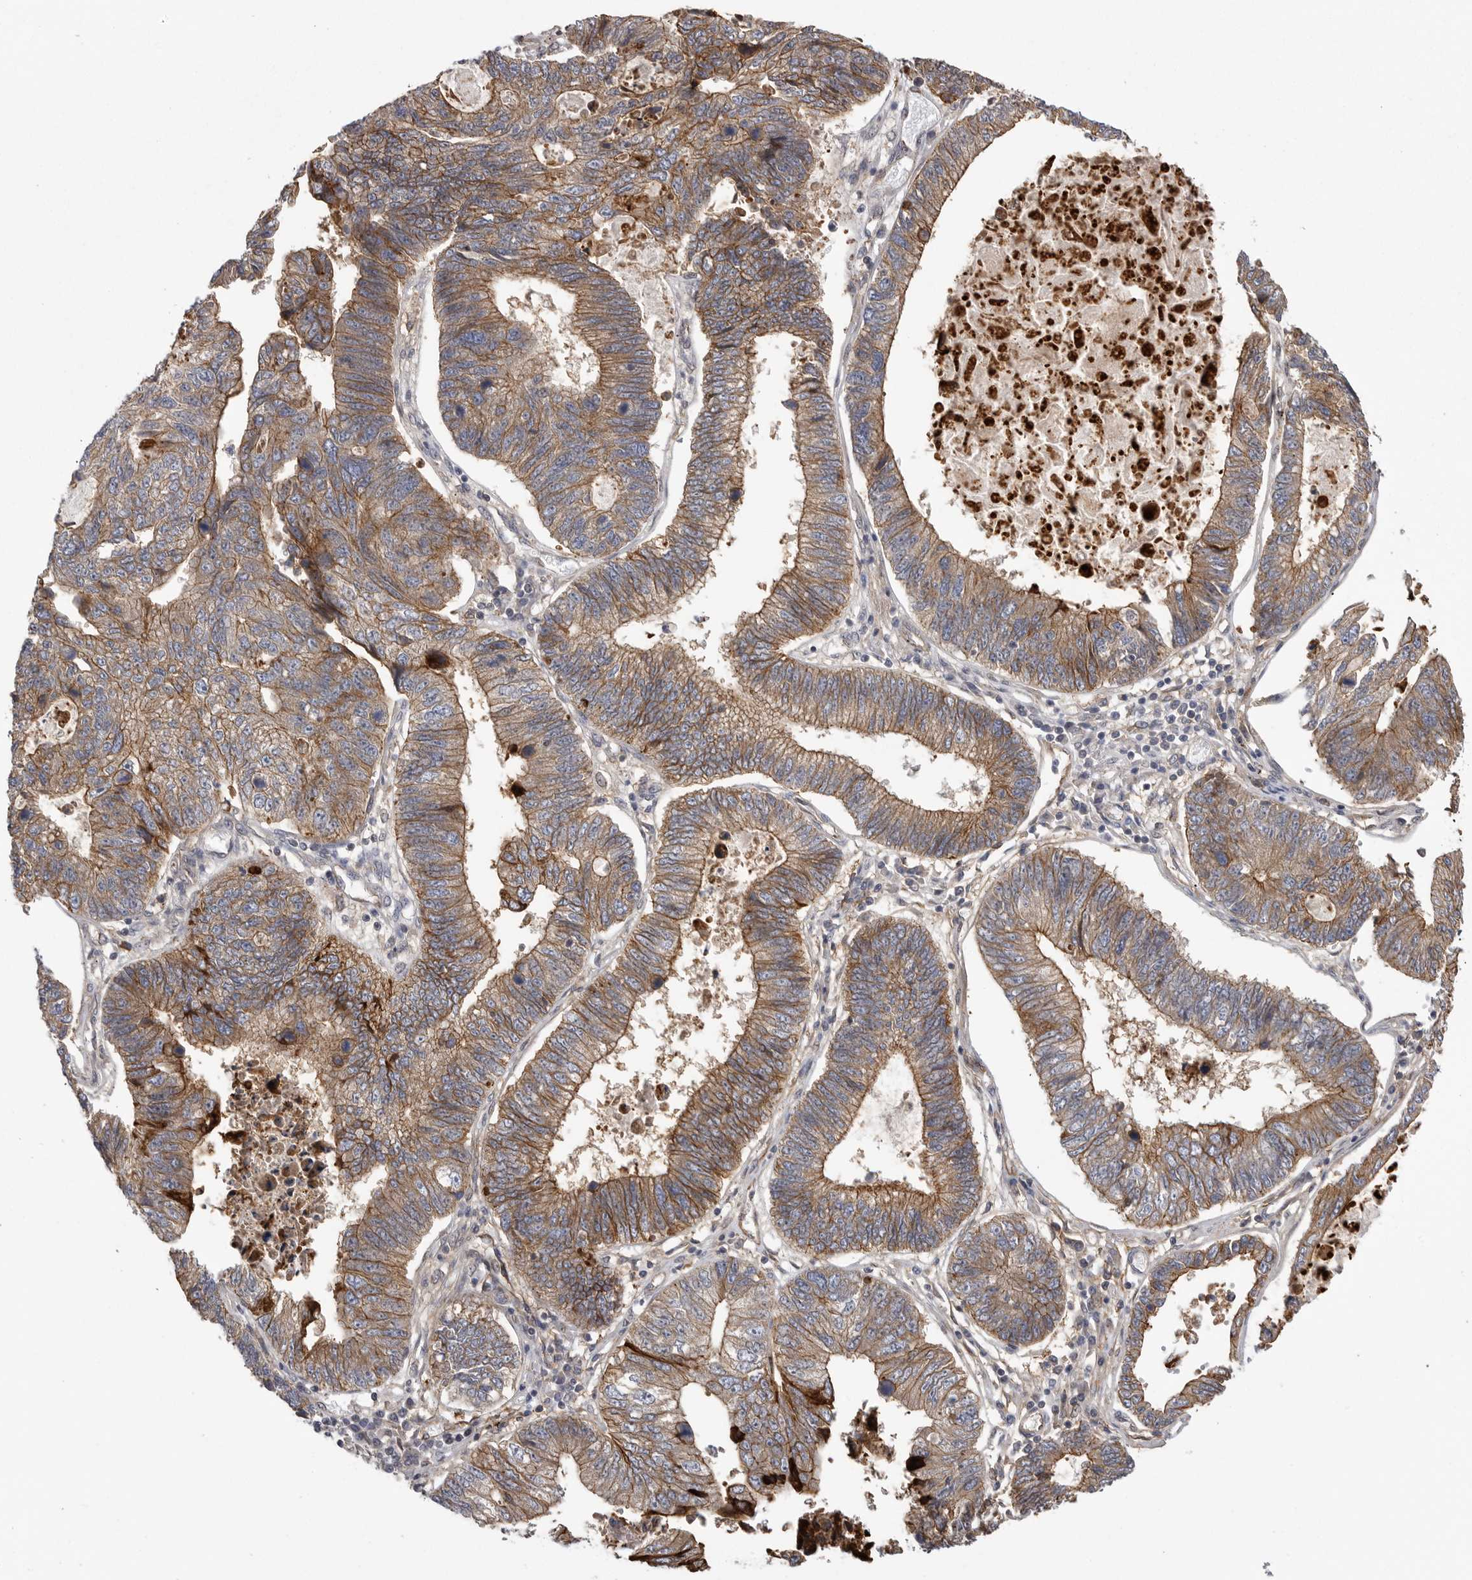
{"staining": {"intensity": "moderate", "quantity": ">75%", "location": "cytoplasmic/membranous"}, "tissue": "stomach cancer", "cell_type": "Tumor cells", "image_type": "cancer", "snomed": [{"axis": "morphology", "description": "Adenocarcinoma, NOS"}, {"axis": "topography", "description": "Stomach"}], "caption": "Stomach cancer (adenocarcinoma) stained with DAB (3,3'-diaminobenzidine) immunohistochemistry (IHC) displays medium levels of moderate cytoplasmic/membranous staining in approximately >75% of tumor cells. The staining was performed using DAB to visualize the protein expression in brown, while the nuclei were stained in blue with hematoxylin (Magnification: 20x).", "gene": "NECTIN1", "patient": {"sex": "male", "age": 59}}